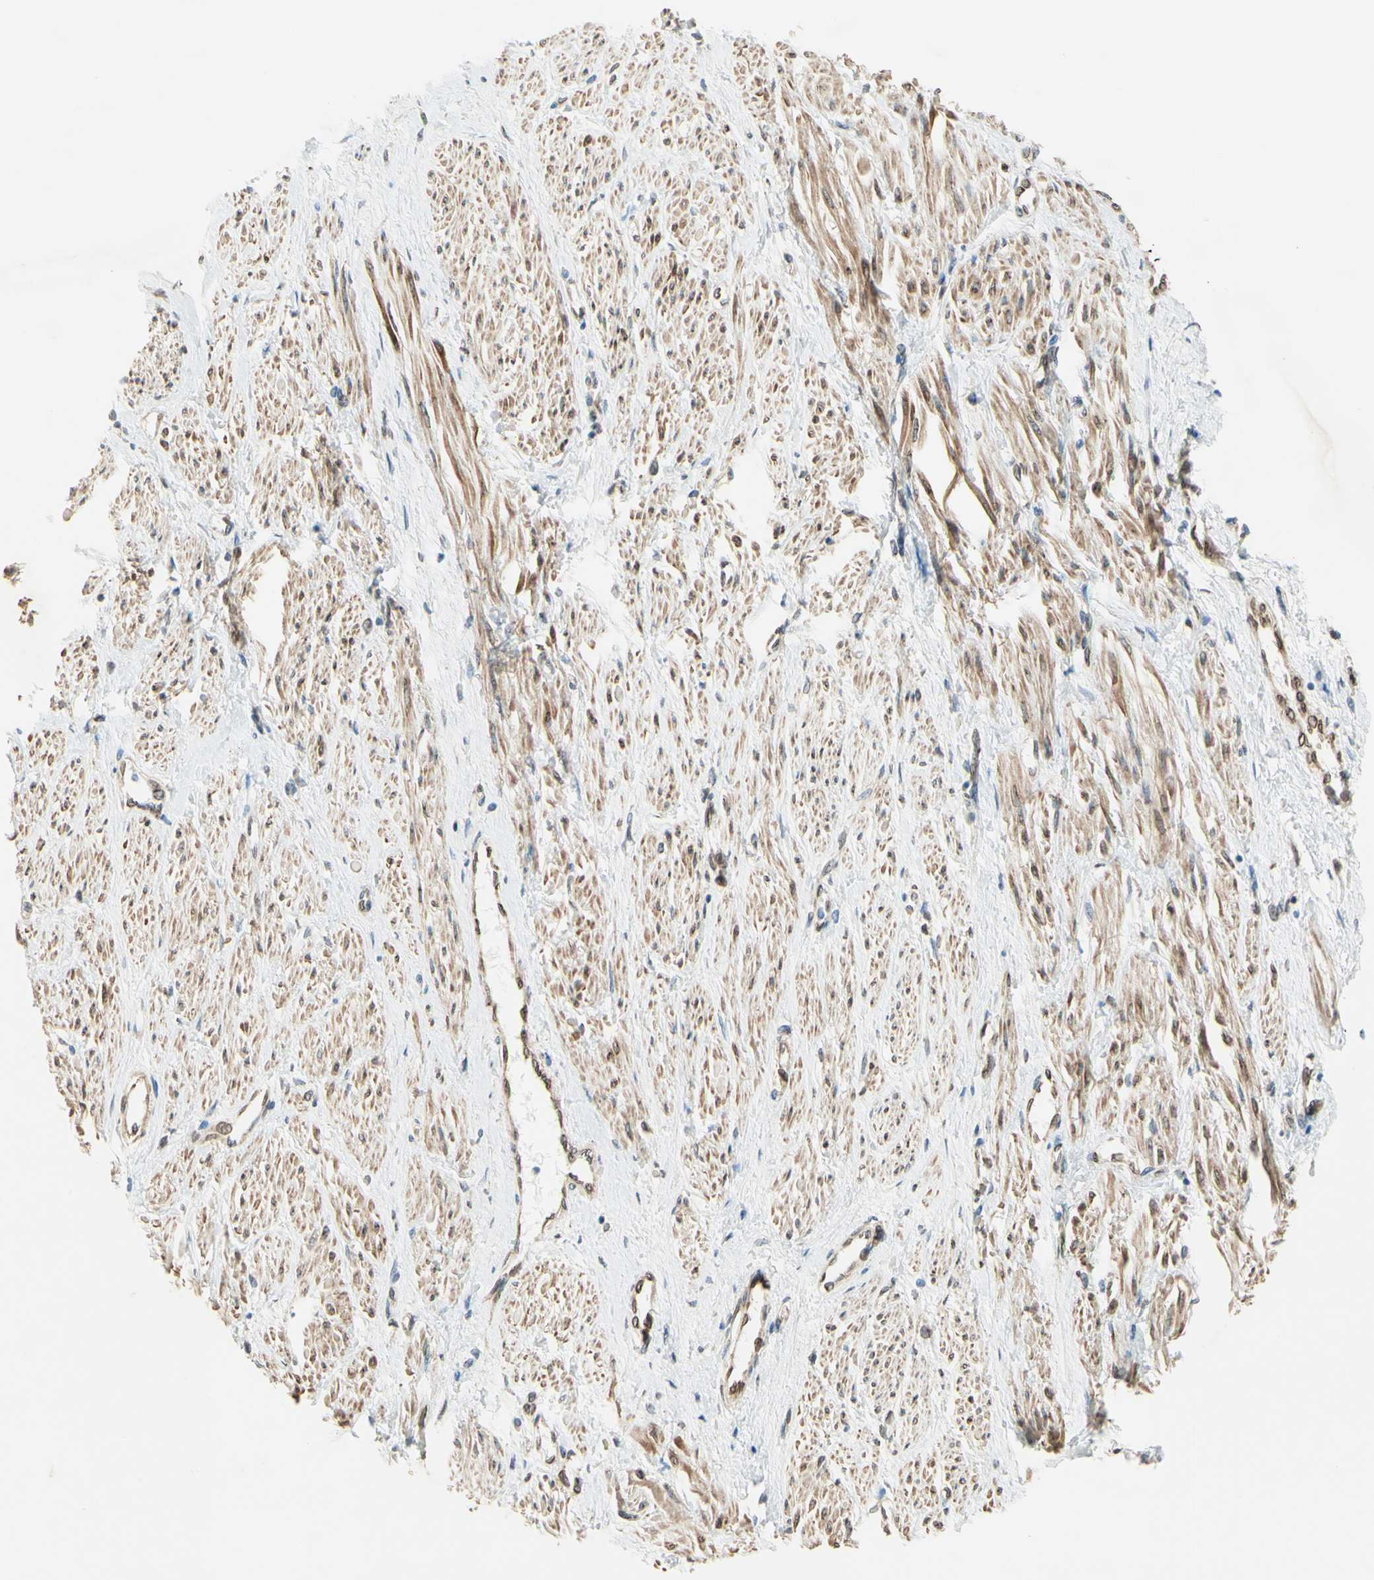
{"staining": {"intensity": "weak", "quantity": ">75%", "location": "cytoplasmic/membranous"}, "tissue": "smooth muscle", "cell_type": "Smooth muscle cells", "image_type": "normal", "snomed": [{"axis": "morphology", "description": "Normal tissue, NOS"}, {"axis": "topography", "description": "Smooth muscle"}, {"axis": "topography", "description": "Uterus"}], "caption": "A low amount of weak cytoplasmic/membranous positivity is seen in approximately >75% of smooth muscle cells in normal smooth muscle. The staining is performed using DAB brown chromogen to label protein expression. The nuclei are counter-stained blue using hematoxylin.", "gene": "TRAF2", "patient": {"sex": "female", "age": 39}}